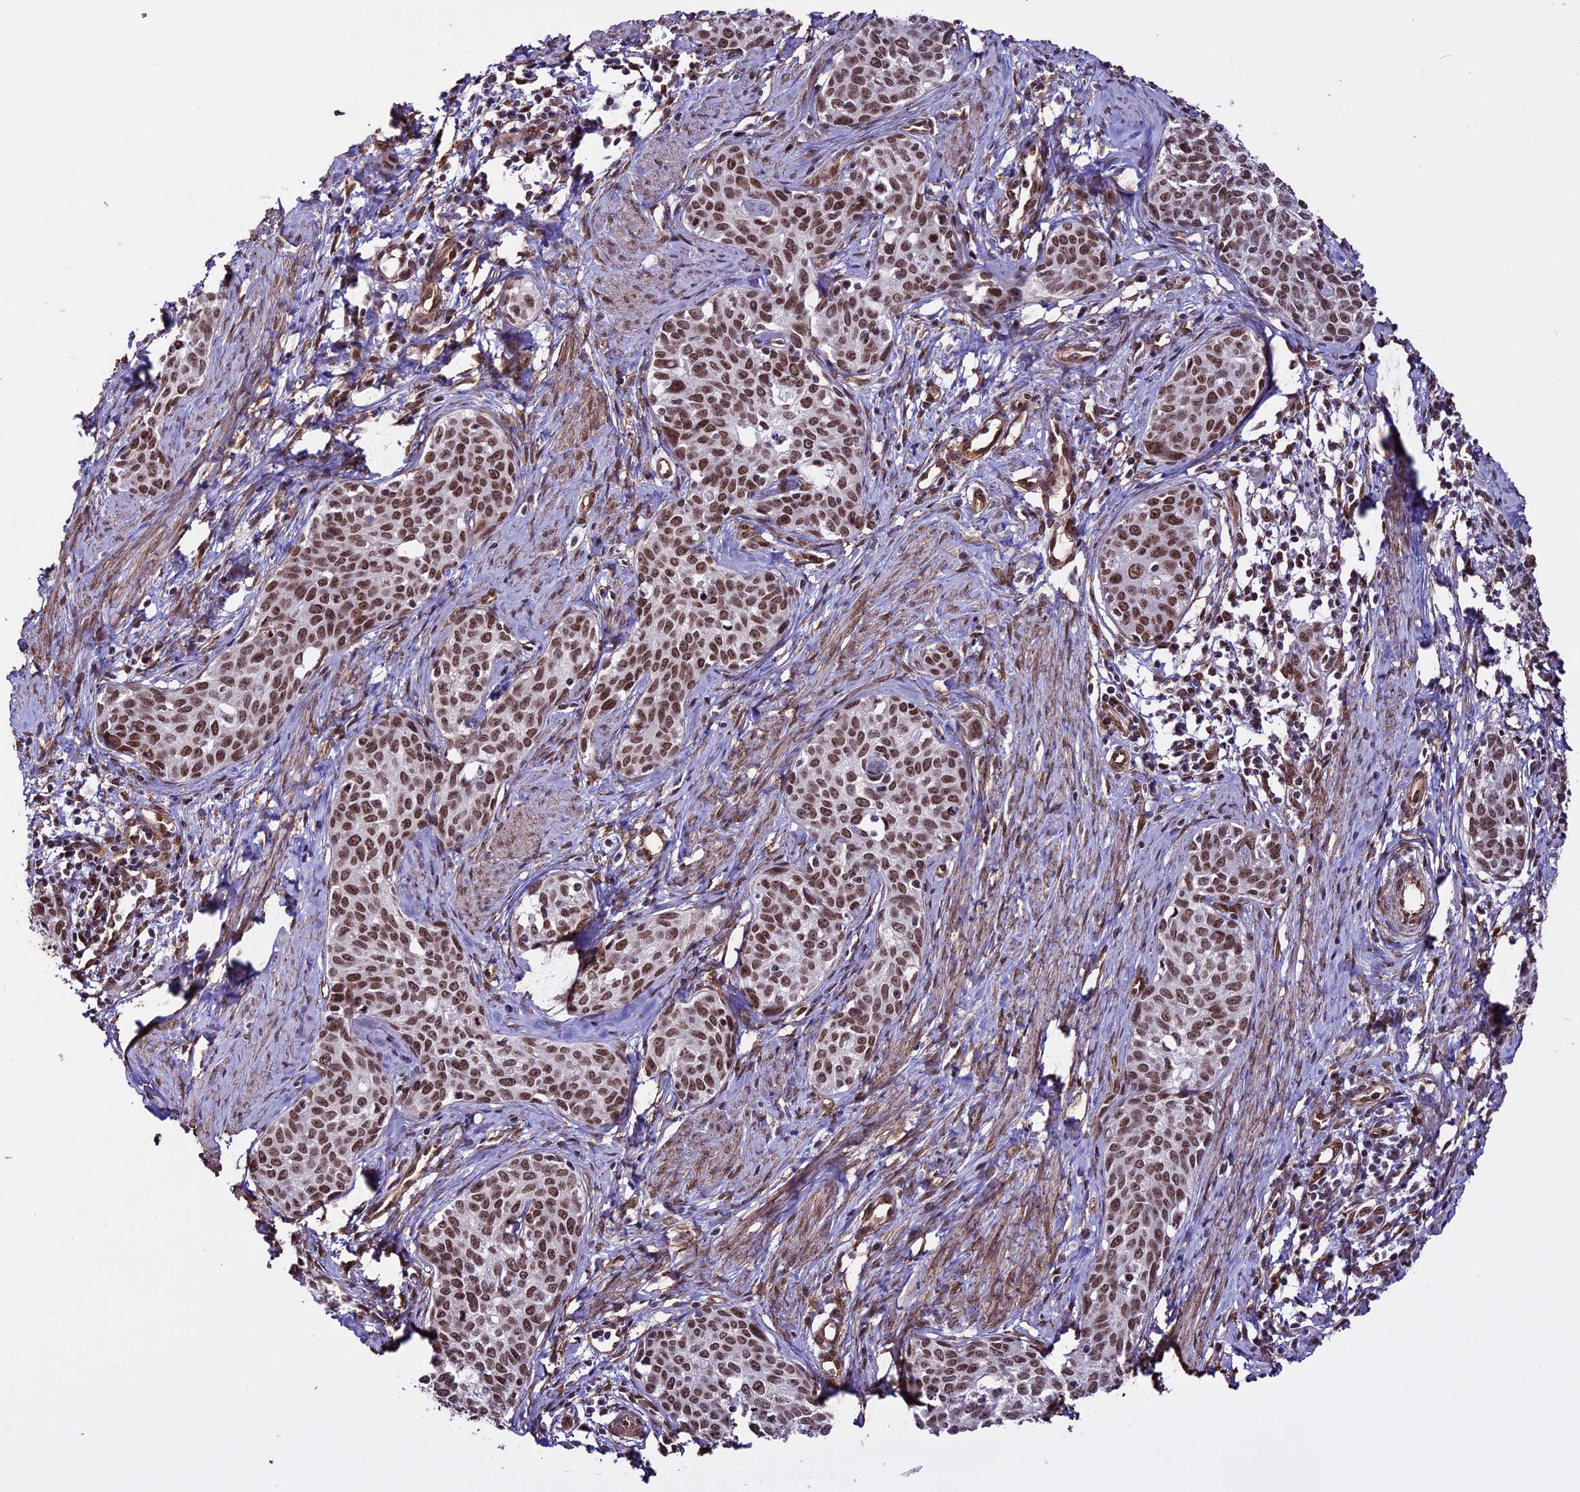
{"staining": {"intensity": "strong", "quantity": ">75%", "location": "nuclear"}, "tissue": "cervical cancer", "cell_type": "Tumor cells", "image_type": "cancer", "snomed": [{"axis": "morphology", "description": "Squamous cell carcinoma, NOS"}, {"axis": "topography", "description": "Cervix"}], "caption": "Squamous cell carcinoma (cervical) tissue demonstrates strong nuclear positivity in about >75% of tumor cells, visualized by immunohistochemistry. The staining was performed using DAB to visualize the protein expression in brown, while the nuclei were stained in blue with hematoxylin (Magnification: 20x).", "gene": "MPHOSPH8", "patient": {"sex": "female", "age": 52}}